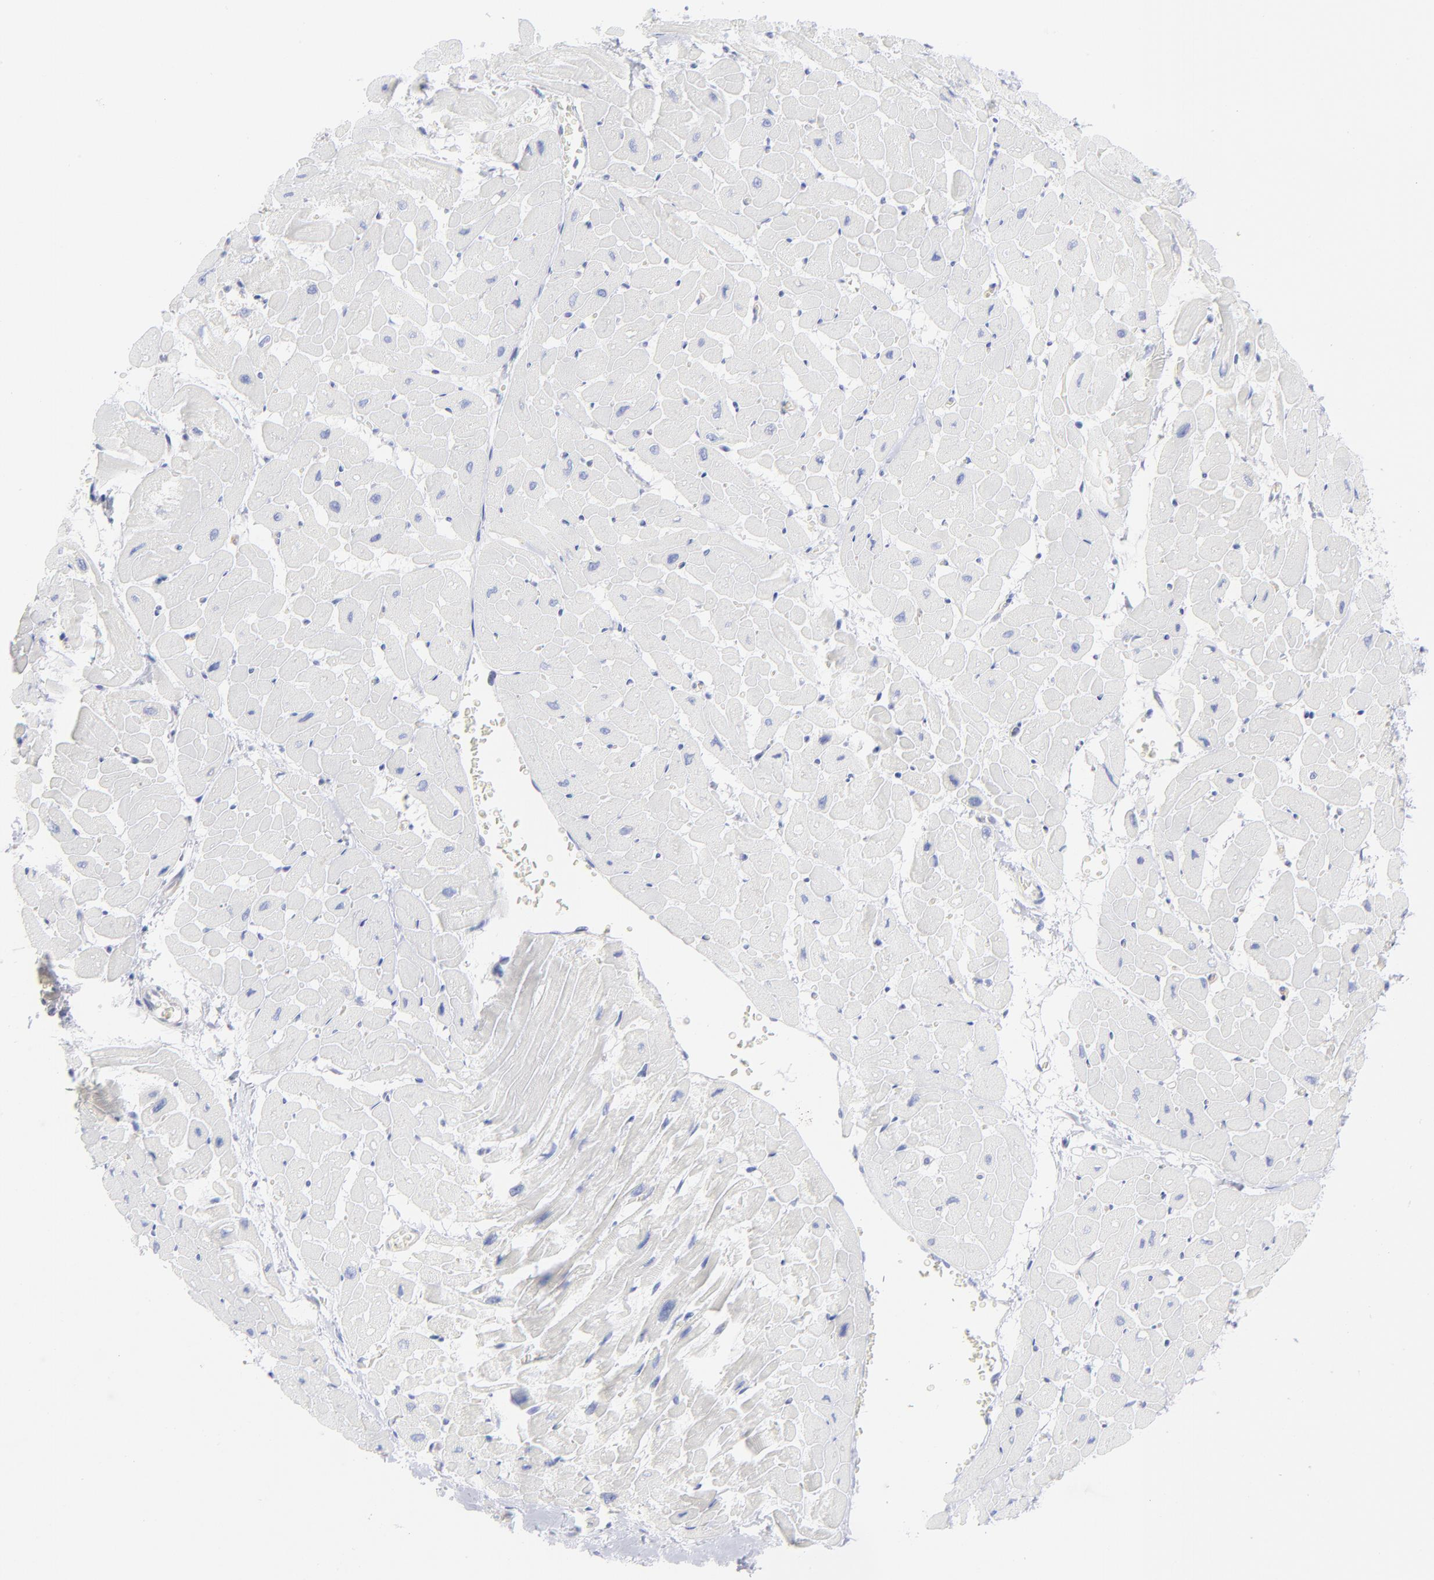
{"staining": {"intensity": "negative", "quantity": "none", "location": "none"}, "tissue": "heart muscle", "cell_type": "Cardiomyocytes", "image_type": "normal", "snomed": [{"axis": "morphology", "description": "Normal tissue, NOS"}, {"axis": "topography", "description": "Heart"}], "caption": "High magnification brightfield microscopy of benign heart muscle stained with DAB (3,3'-diaminobenzidine) (brown) and counterstained with hematoxylin (blue): cardiomyocytes show no significant positivity. (Stains: DAB immunohistochemistry (IHC) with hematoxylin counter stain, Microscopy: brightfield microscopy at high magnification).", "gene": "EIF2AK2", "patient": {"sex": "male", "age": 45}}